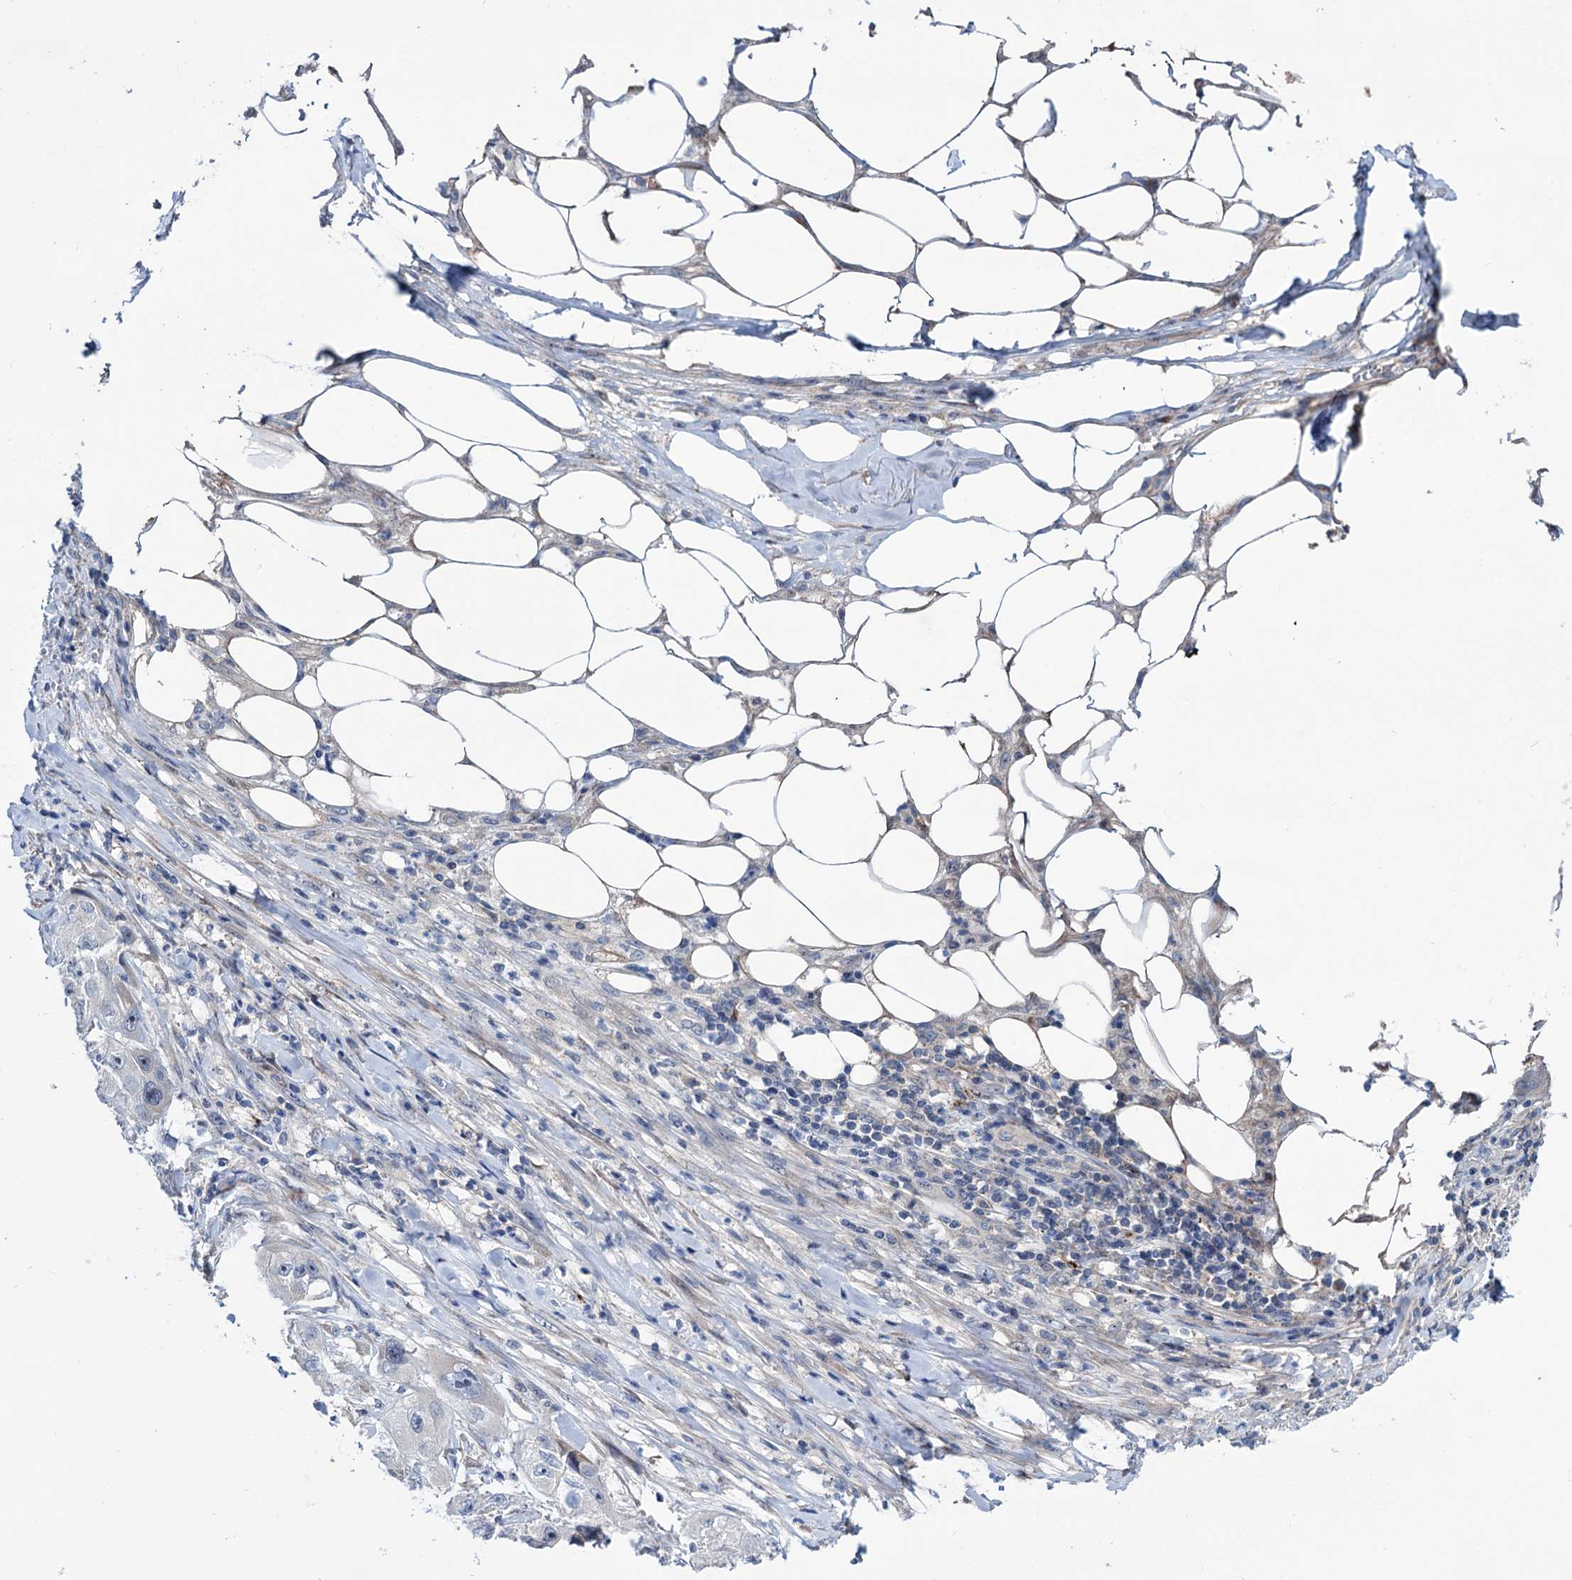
{"staining": {"intensity": "negative", "quantity": "none", "location": "none"}, "tissue": "skin cancer", "cell_type": "Tumor cells", "image_type": "cancer", "snomed": [{"axis": "morphology", "description": "Squamous cell carcinoma, NOS"}, {"axis": "topography", "description": "Skin"}, {"axis": "topography", "description": "Subcutis"}], "caption": "High power microscopy image of an IHC photomicrograph of skin squamous cell carcinoma, revealing no significant positivity in tumor cells.", "gene": "EYA4", "patient": {"sex": "male", "age": 73}}